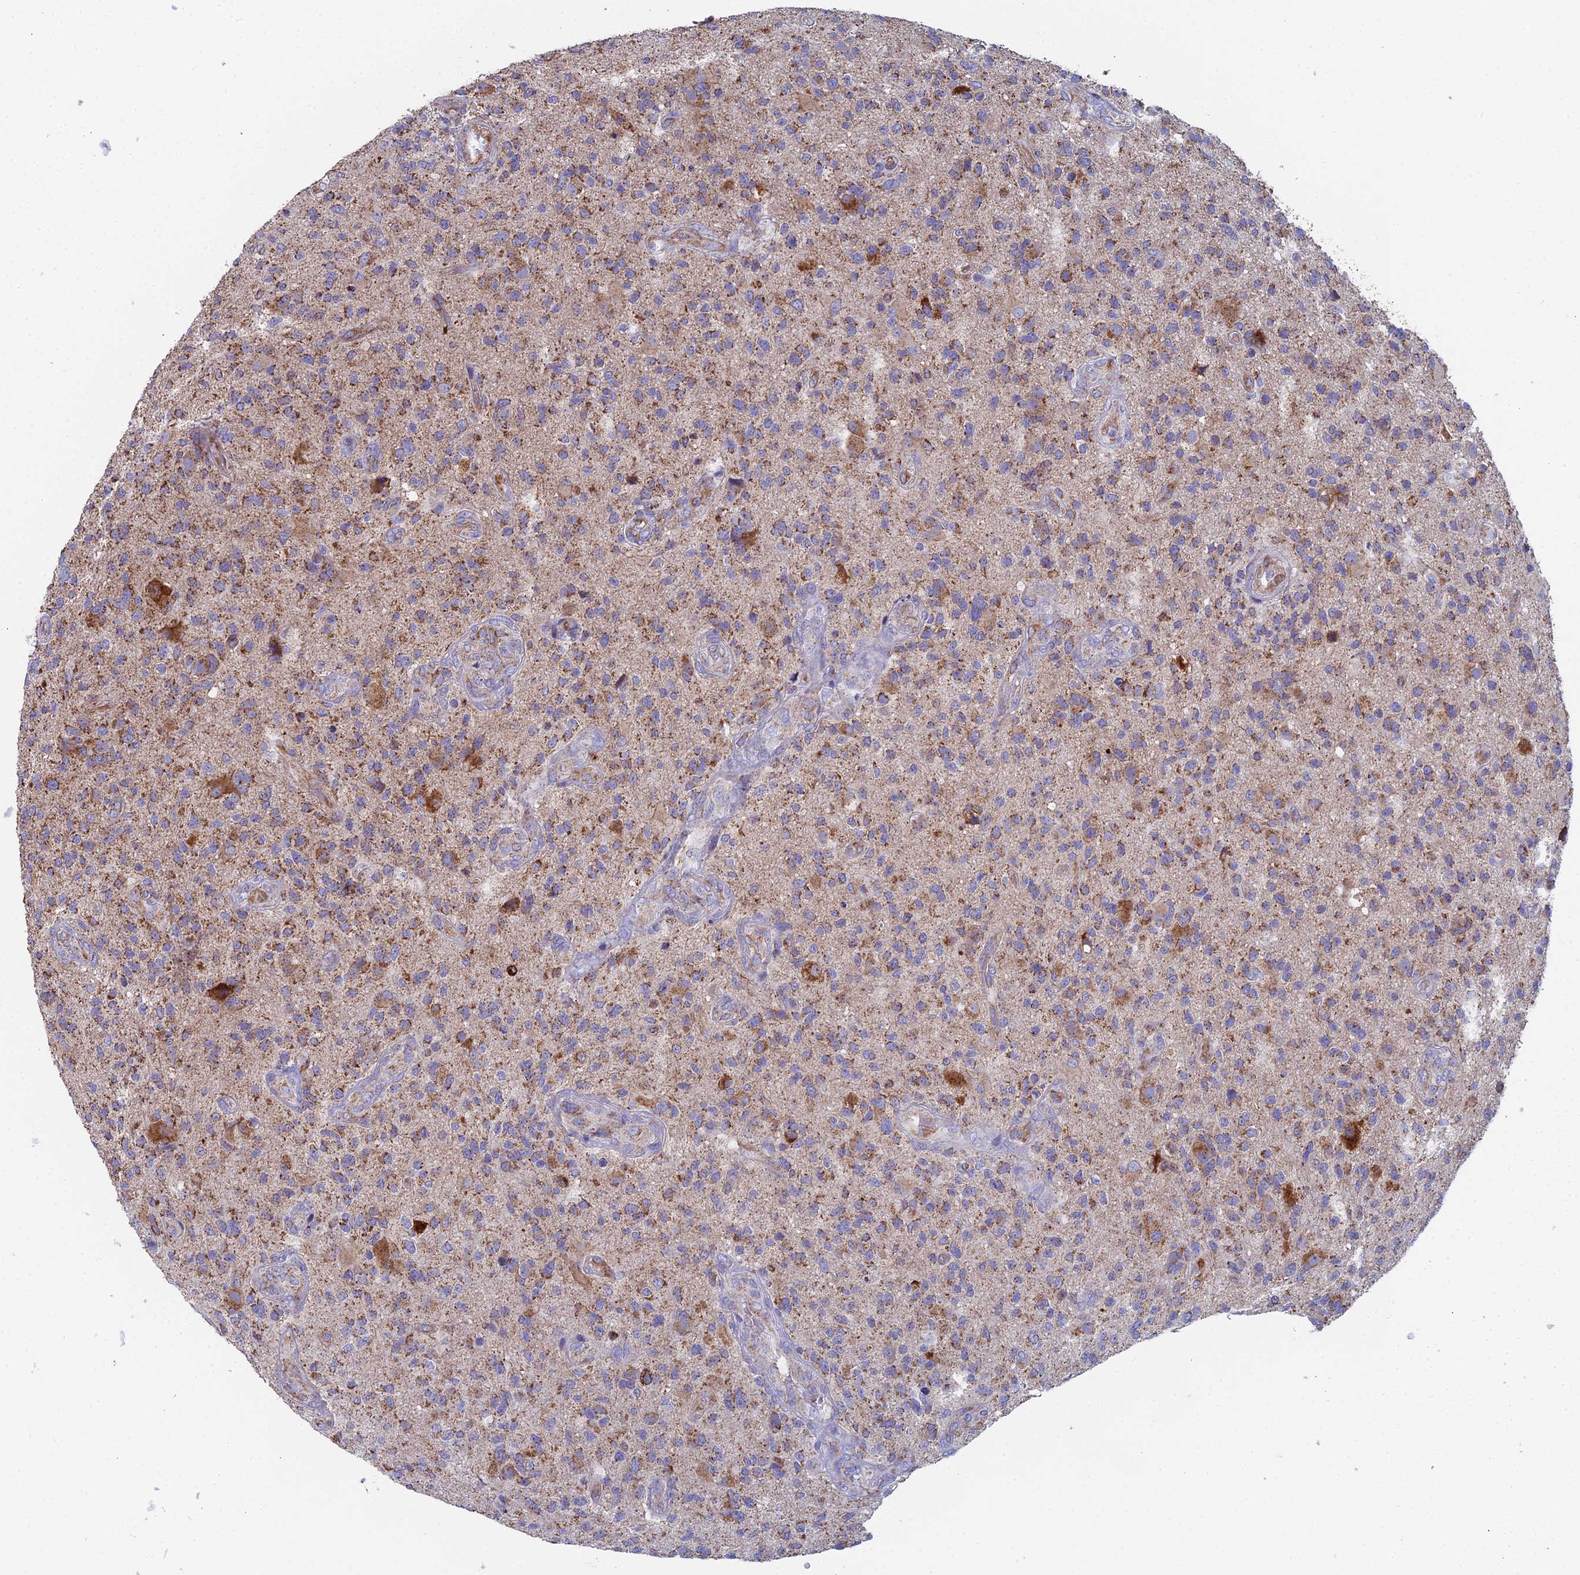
{"staining": {"intensity": "moderate", "quantity": "25%-75%", "location": "cytoplasmic/membranous"}, "tissue": "glioma", "cell_type": "Tumor cells", "image_type": "cancer", "snomed": [{"axis": "morphology", "description": "Glioma, malignant, High grade"}, {"axis": "topography", "description": "Brain"}], "caption": "DAB immunohistochemical staining of high-grade glioma (malignant) shows moderate cytoplasmic/membranous protein staining in approximately 25%-75% of tumor cells.", "gene": "SPOCK2", "patient": {"sex": "male", "age": 47}}